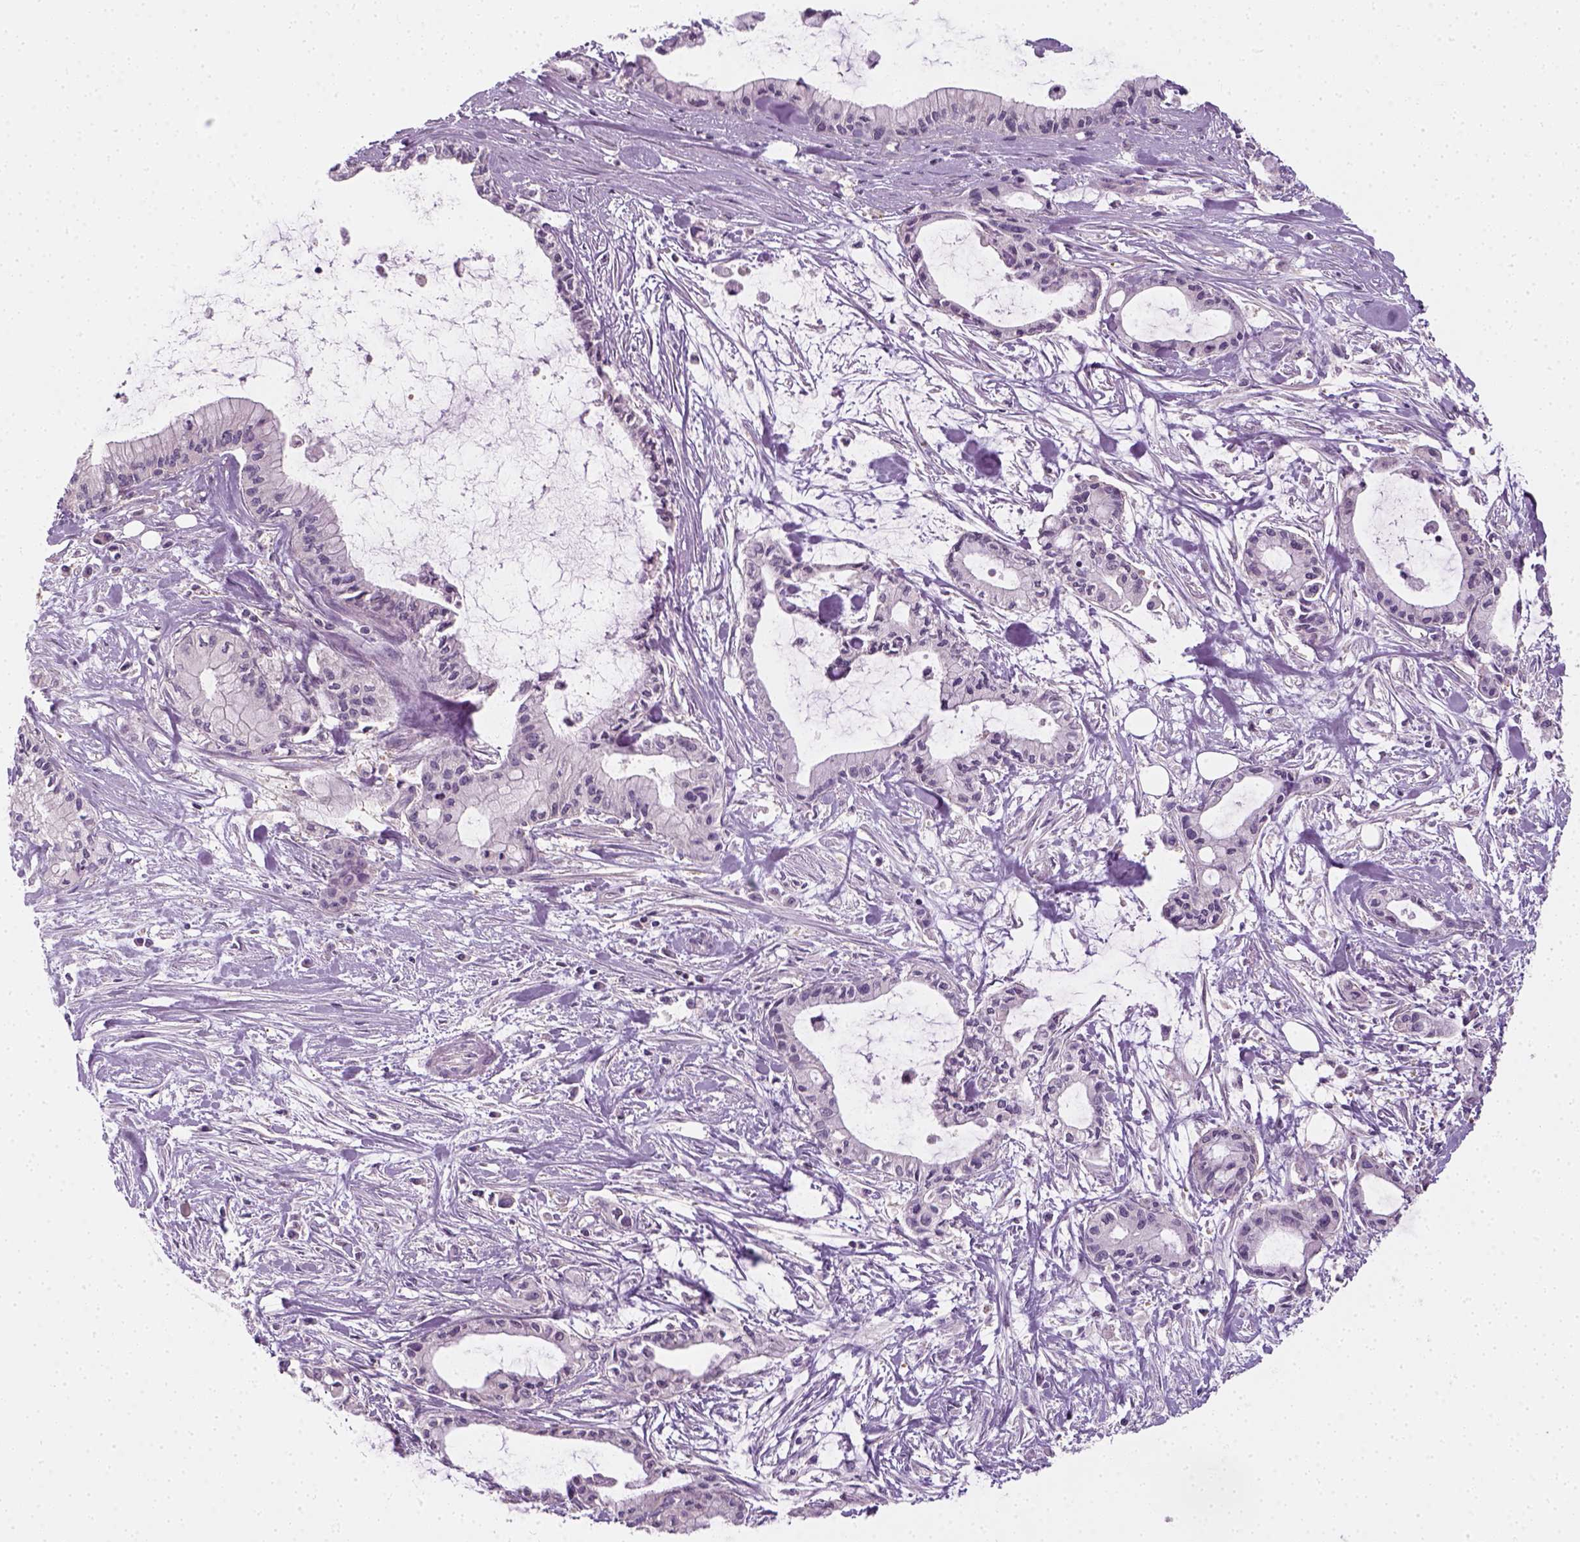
{"staining": {"intensity": "negative", "quantity": "none", "location": "none"}, "tissue": "pancreatic cancer", "cell_type": "Tumor cells", "image_type": "cancer", "snomed": [{"axis": "morphology", "description": "Adenocarcinoma, NOS"}, {"axis": "topography", "description": "Pancreas"}], "caption": "Tumor cells show no significant positivity in adenocarcinoma (pancreatic).", "gene": "EPHB1", "patient": {"sex": "male", "age": 48}}